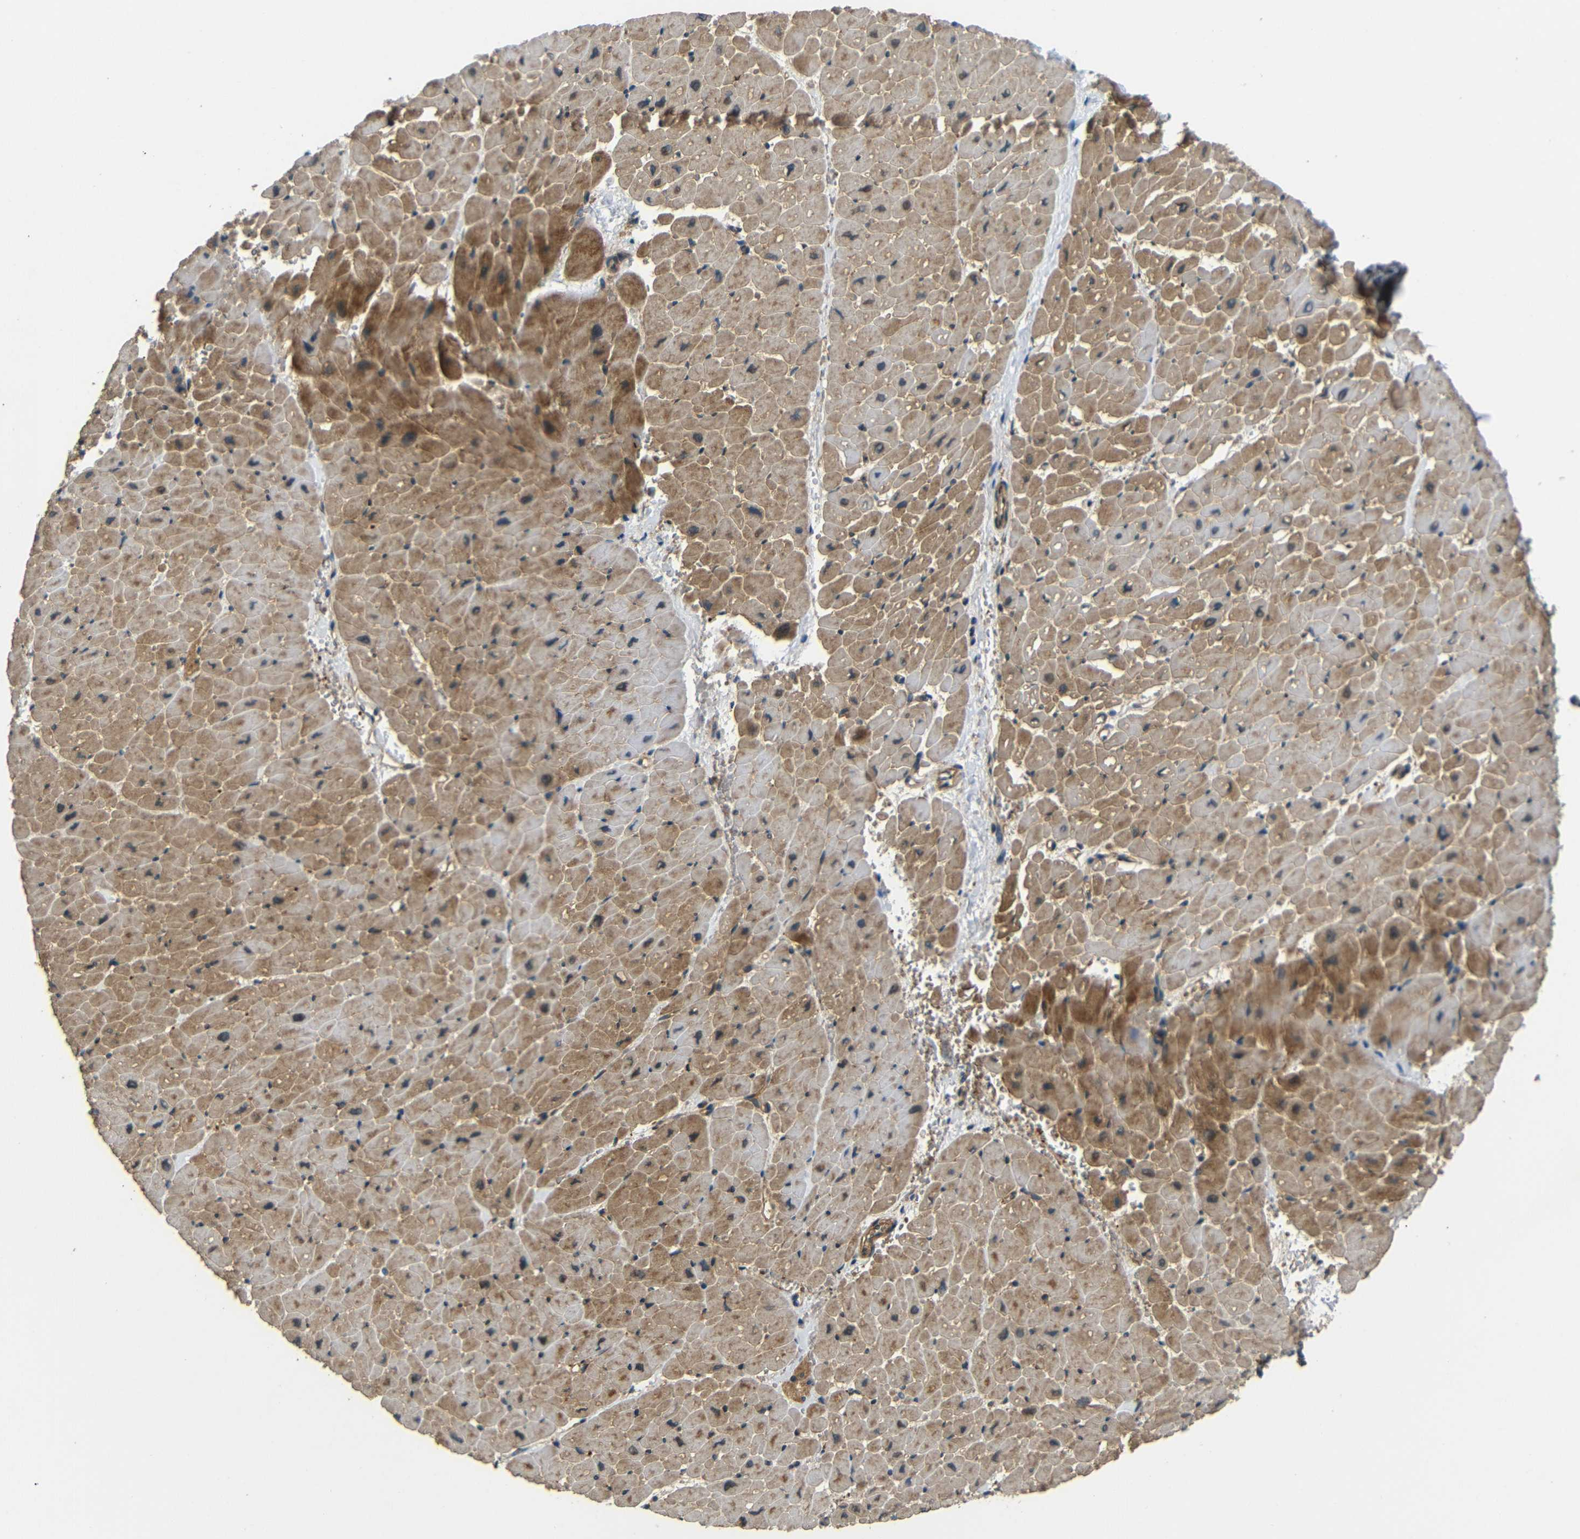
{"staining": {"intensity": "moderate", "quantity": "25%-75%", "location": "cytoplasmic/membranous"}, "tissue": "heart muscle", "cell_type": "Cardiomyocytes", "image_type": "normal", "snomed": [{"axis": "morphology", "description": "Normal tissue, NOS"}, {"axis": "topography", "description": "Heart"}], "caption": "A brown stain highlights moderate cytoplasmic/membranous expression of a protein in cardiomyocytes of unremarkable human heart muscle.", "gene": "EPHB2", "patient": {"sex": "male", "age": 45}}